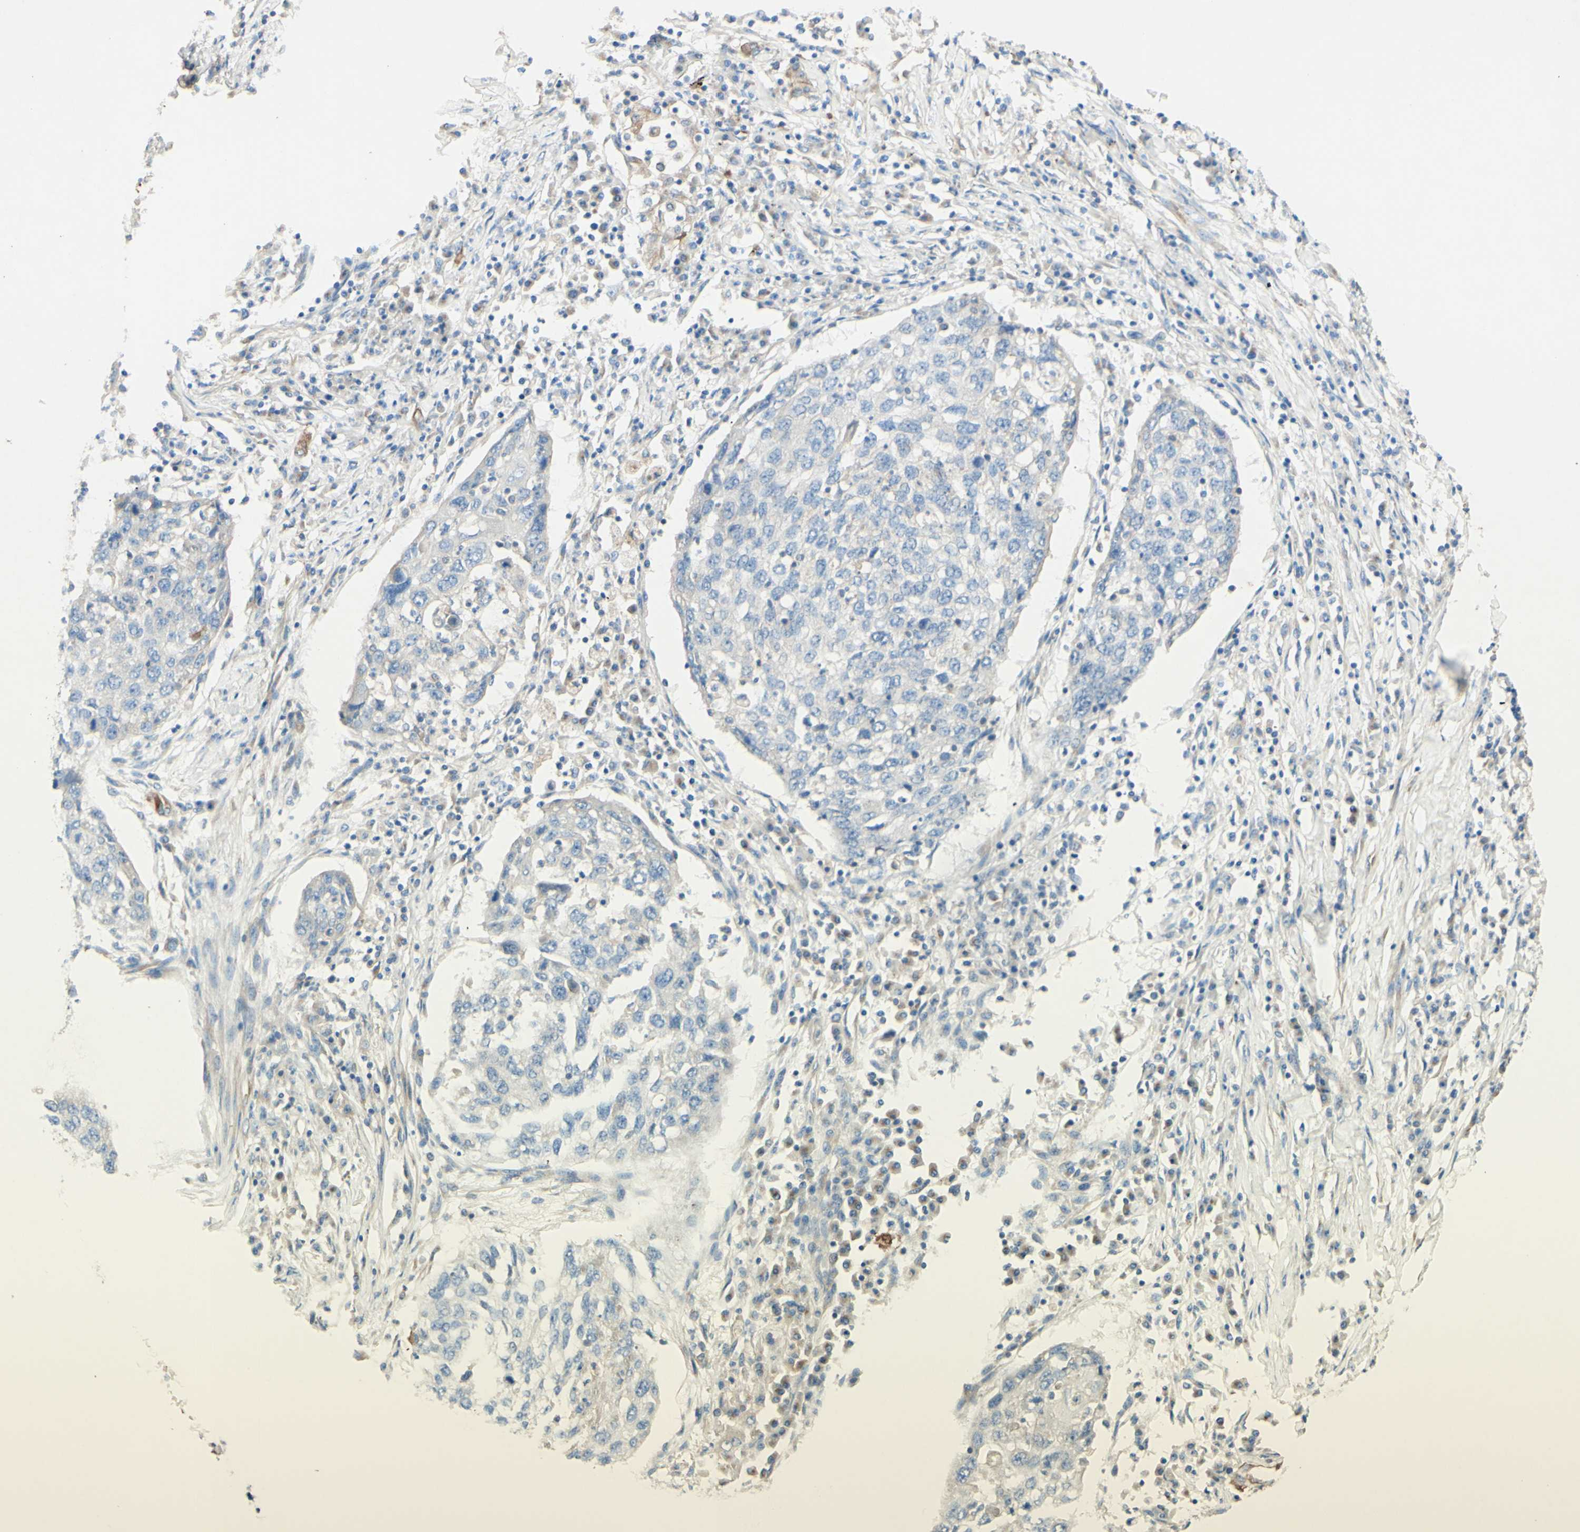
{"staining": {"intensity": "negative", "quantity": "none", "location": "none"}, "tissue": "lung cancer", "cell_type": "Tumor cells", "image_type": "cancer", "snomed": [{"axis": "morphology", "description": "Squamous cell carcinoma, NOS"}, {"axis": "topography", "description": "Lung"}], "caption": "Immunohistochemistry histopathology image of human lung squamous cell carcinoma stained for a protein (brown), which shows no staining in tumor cells.", "gene": "MTM1", "patient": {"sex": "female", "age": 63}}